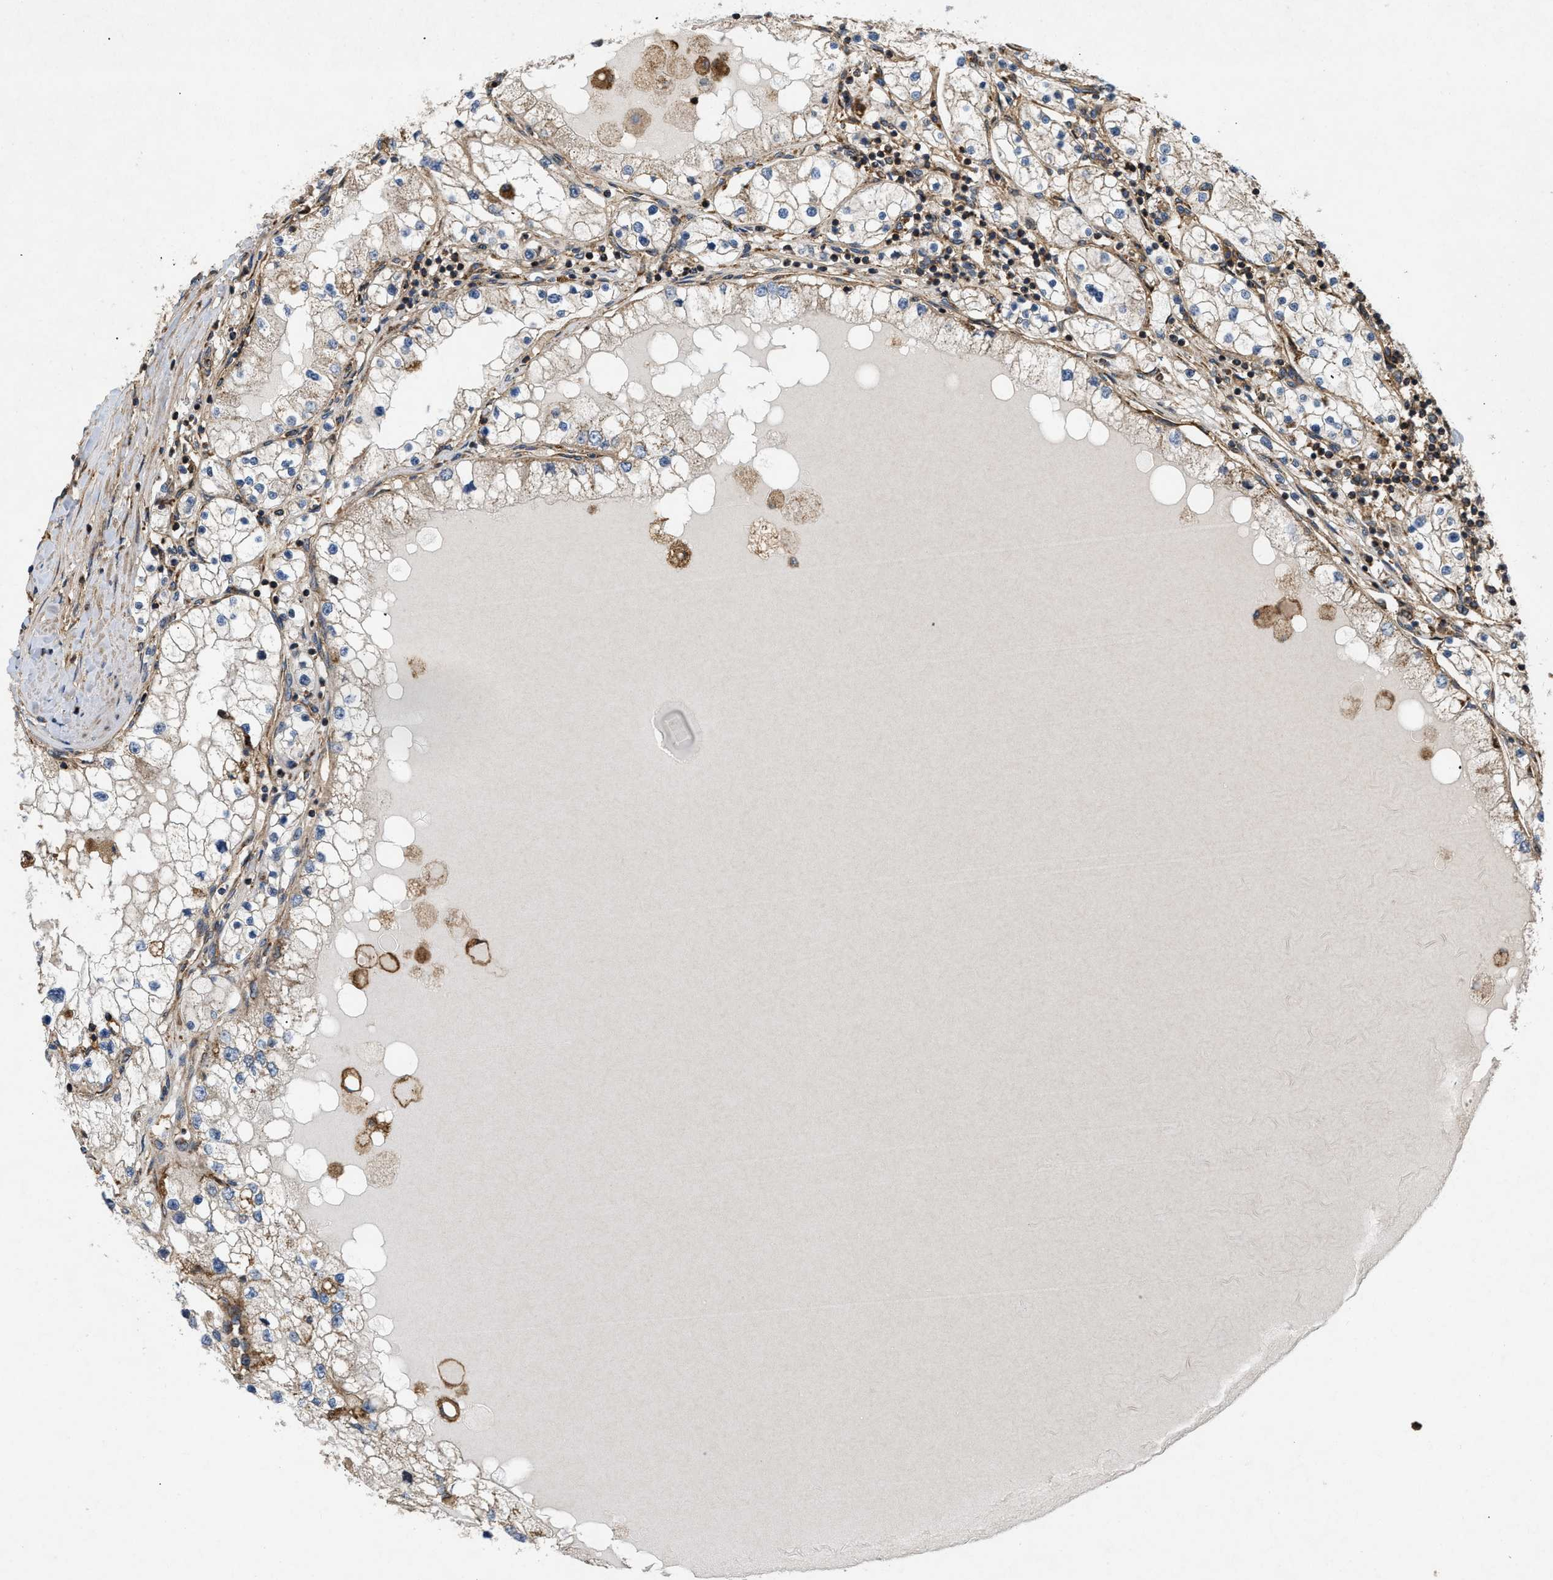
{"staining": {"intensity": "weak", "quantity": "<25%", "location": "cytoplasmic/membranous"}, "tissue": "renal cancer", "cell_type": "Tumor cells", "image_type": "cancer", "snomed": [{"axis": "morphology", "description": "Adenocarcinoma, NOS"}, {"axis": "topography", "description": "Kidney"}], "caption": "Tumor cells show no significant positivity in renal adenocarcinoma.", "gene": "GNB4", "patient": {"sex": "male", "age": 68}}